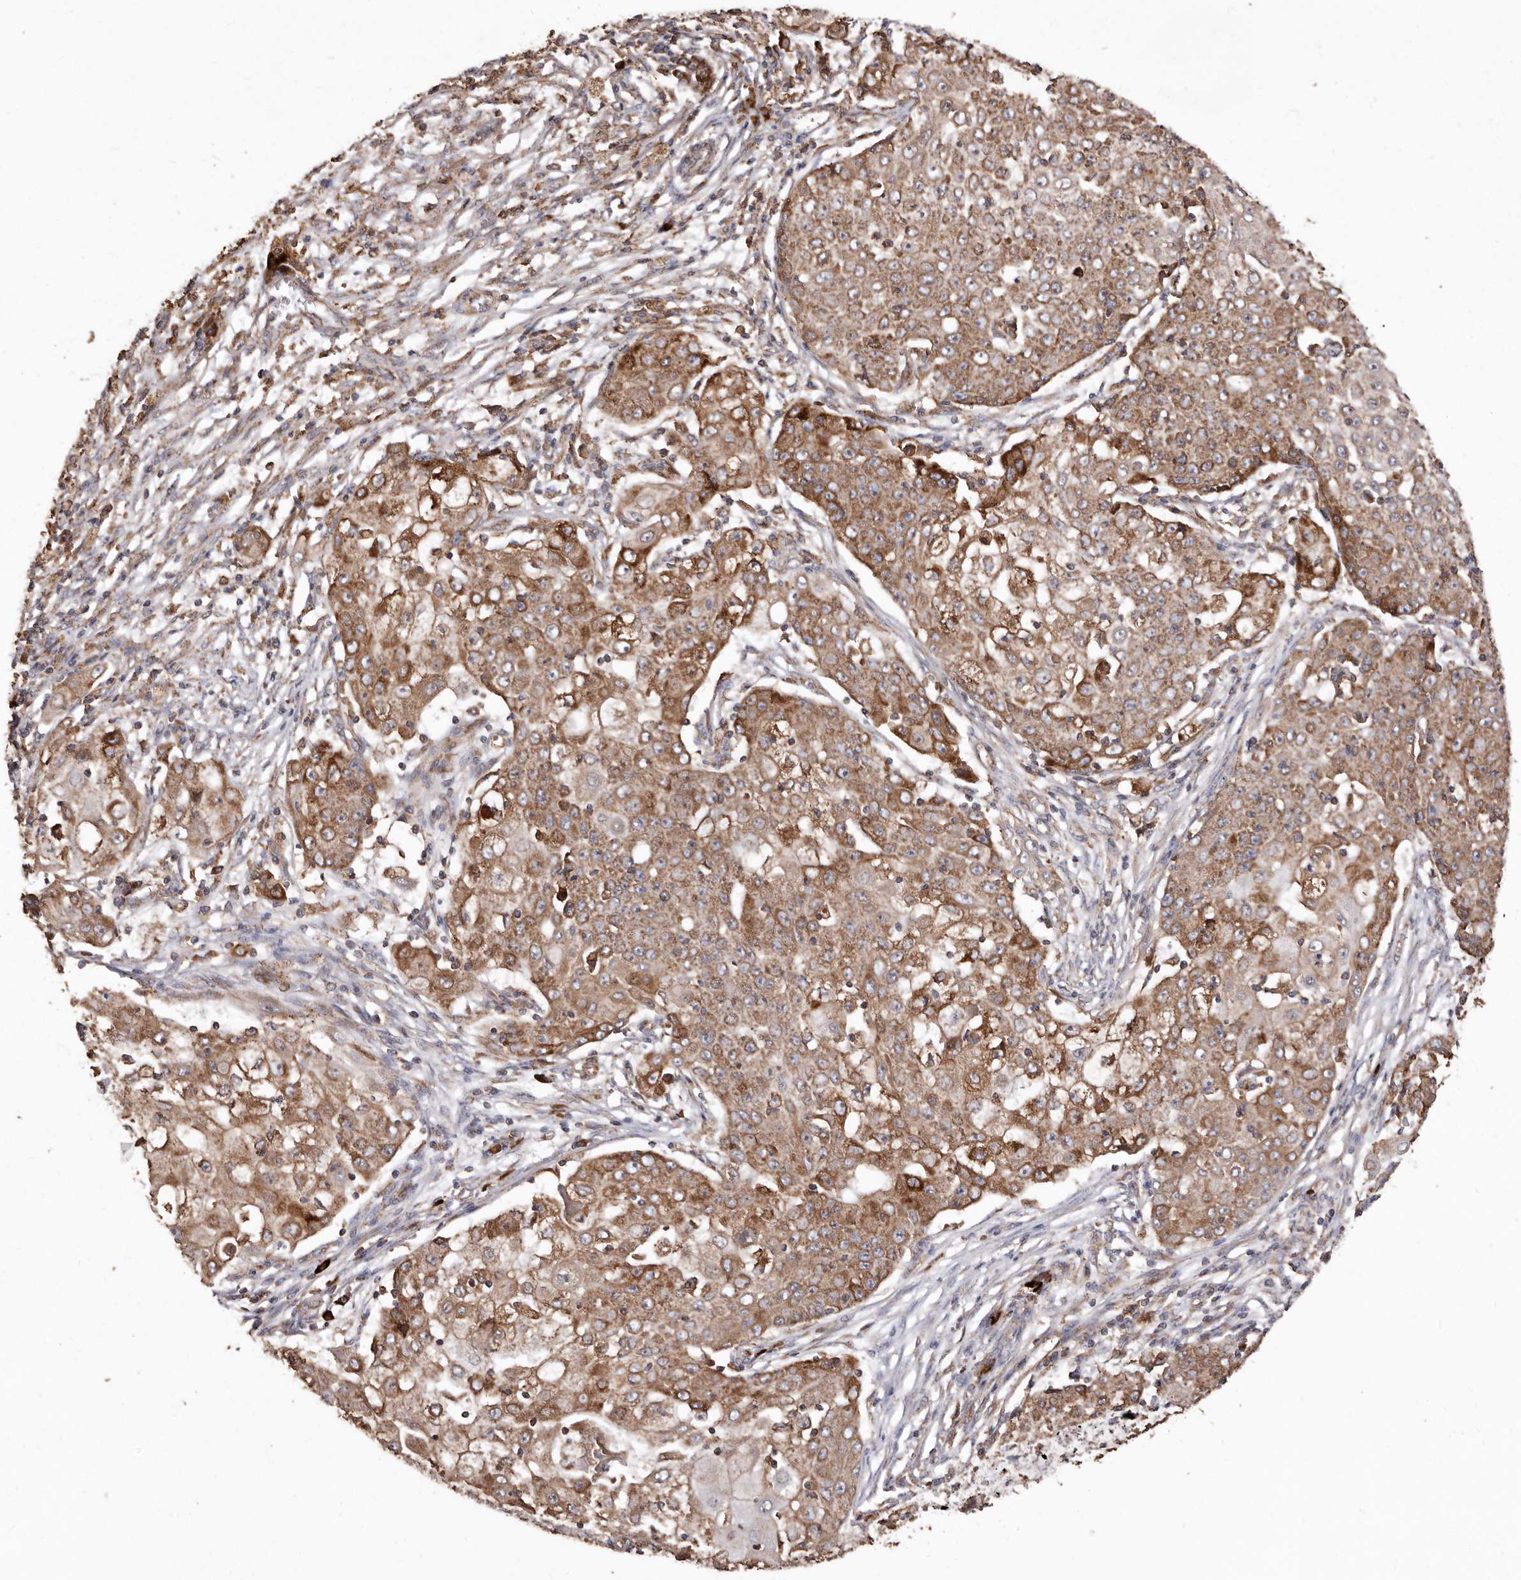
{"staining": {"intensity": "moderate", "quantity": ">75%", "location": "cytoplasmic/membranous"}, "tissue": "ovarian cancer", "cell_type": "Tumor cells", "image_type": "cancer", "snomed": [{"axis": "morphology", "description": "Carcinoma, endometroid"}, {"axis": "topography", "description": "Ovary"}], "caption": "Immunohistochemistry of ovarian cancer displays medium levels of moderate cytoplasmic/membranous positivity in about >75% of tumor cells.", "gene": "STEAP2", "patient": {"sex": "female", "age": 42}}